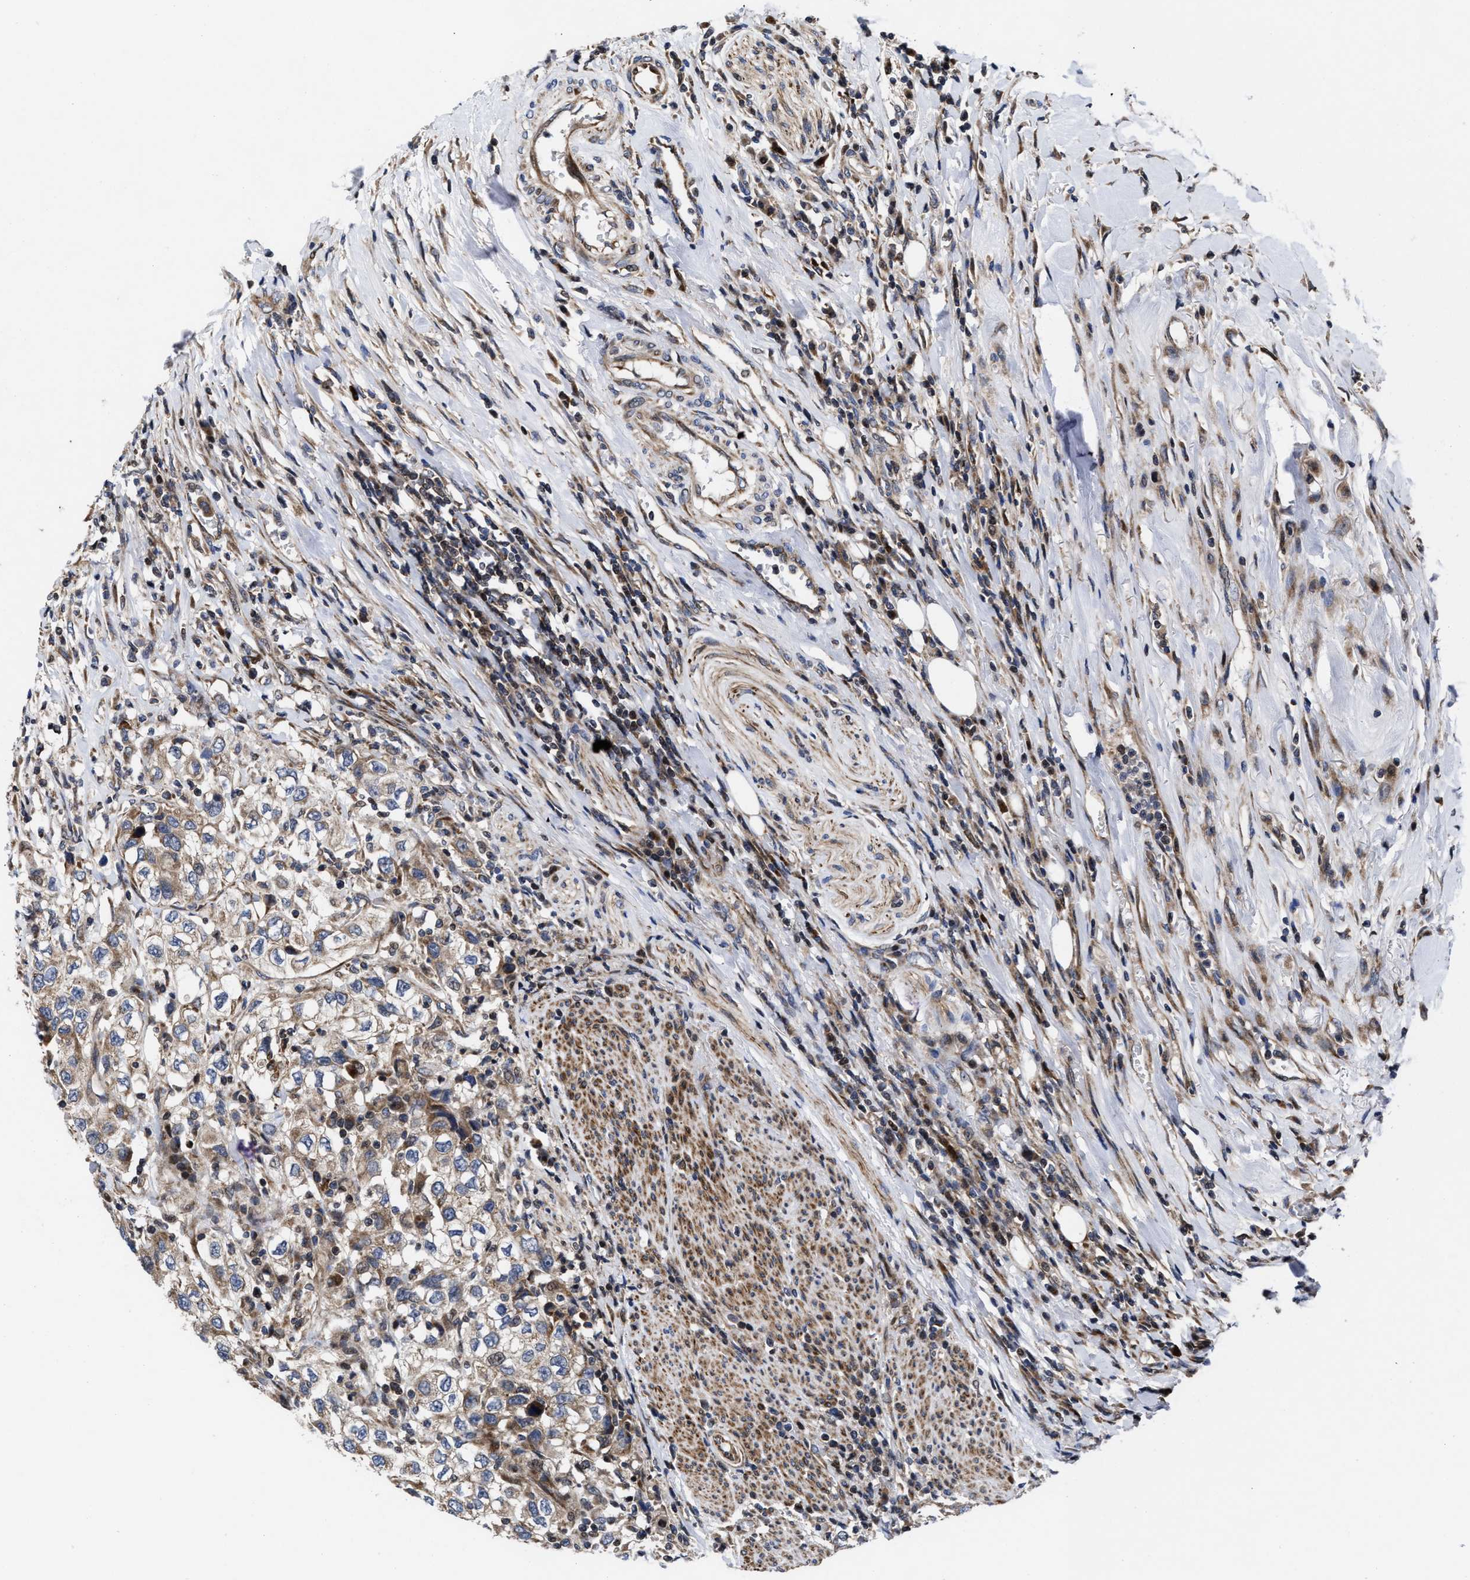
{"staining": {"intensity": "weak", "quantity": ">75%", "location": "cytoplasmic/membranous"}, "tissue": "urothelial cancer", "cell_type": "Tumor cells", "image_type": "cancer", "snomed": [{"axis": "morphology", "description": "Urothelial carcinoma, High grade"}, {"axis": "topography", "description": "Urinary bladder"}], "caption": "Immunohistochemical staining of urothelial cancer demonstrates low levels of weak cytoplasmic/membranous staining in approximately >75% of tumor cells.", "gene": "MRPL50", "patient": {"sex": "female", "age": 80}}